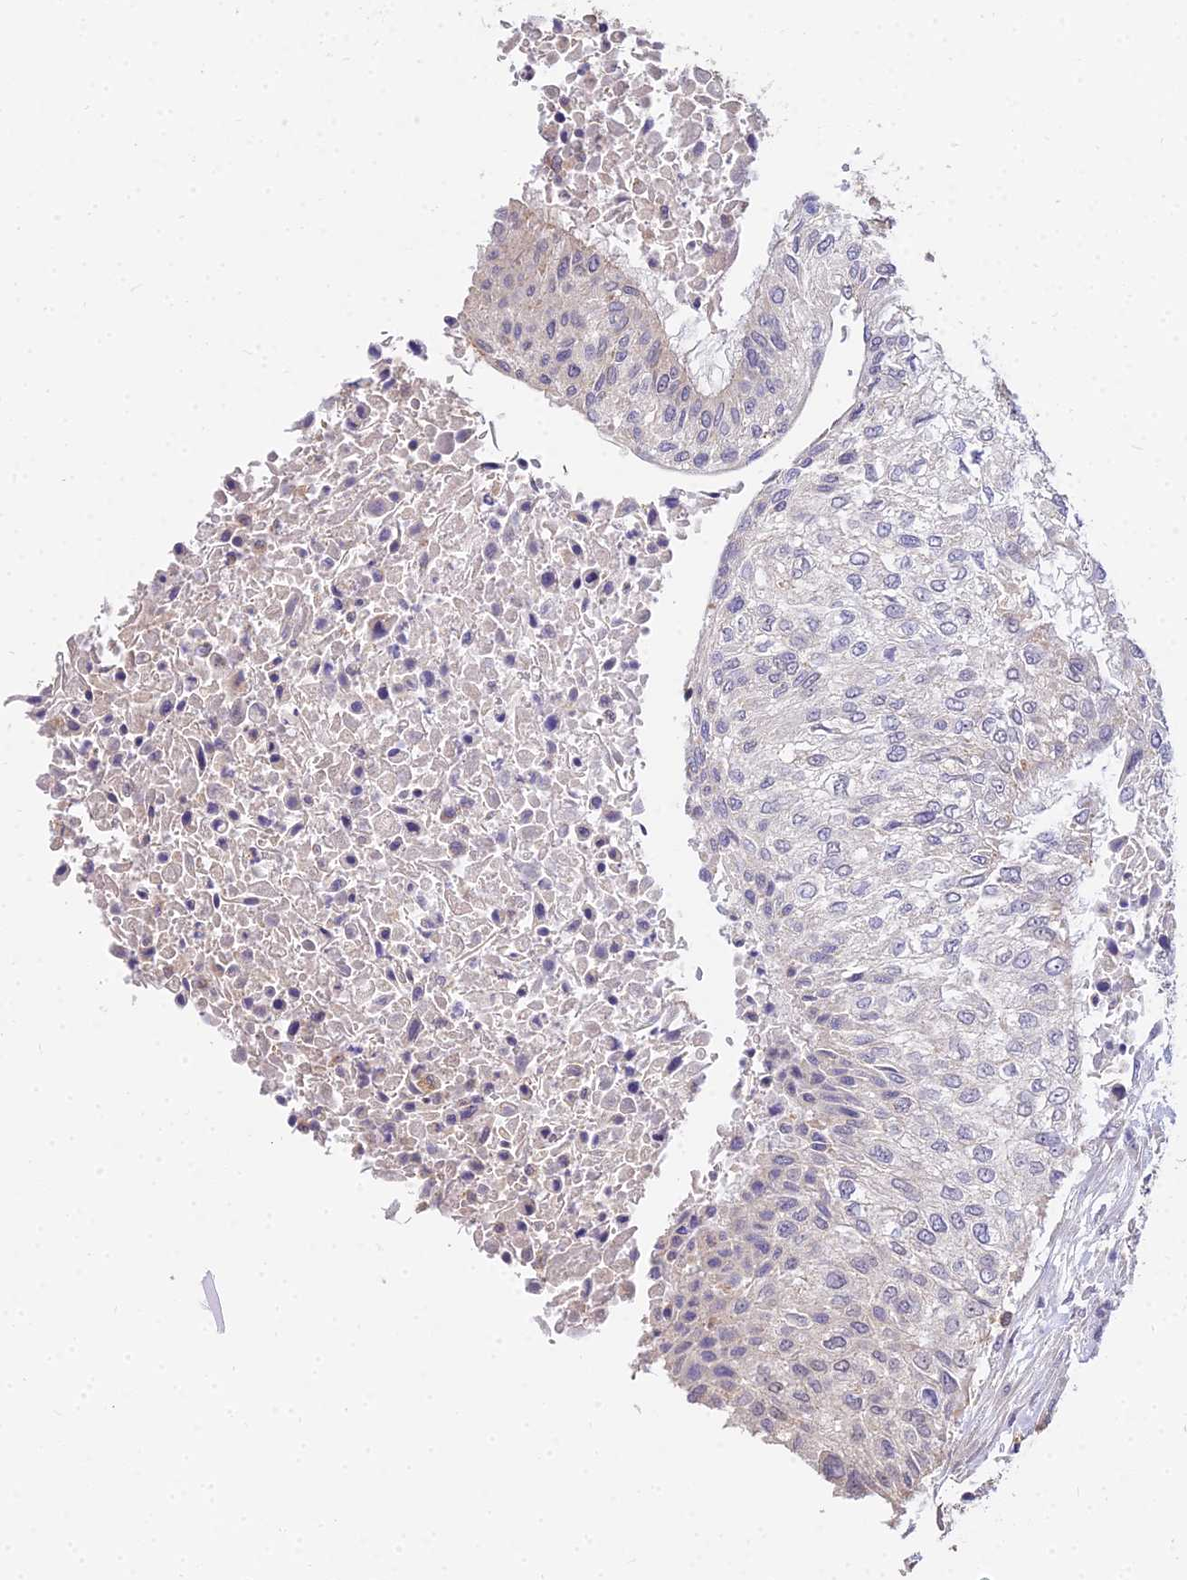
{"staining": {"intensity": "moderate", "quantity": "25%-75%", "location": "cytoplasmic/membranous"}, "tissue": "urothelial cancer", "cell_type": "Tumor cells", "image_type": "cancer", "snomed": [{"axis": "morphology", "description": "Urothelial carcinoma, High grade"}, {"axis": "topography", "description": "Urinary bladder"}], "caption": "Protein staining shows moderate cytoplasmic/membranous staining in approximately 25%-75% of tumor cells in urothelial carcinoma (high-grade). (DAB (3,3'-diaminobenzidine) IHC, brown staining for protein, blue staining for nuclei).", "gene": "ARL8B", "patient": {"sex": "male", "age": 35}}